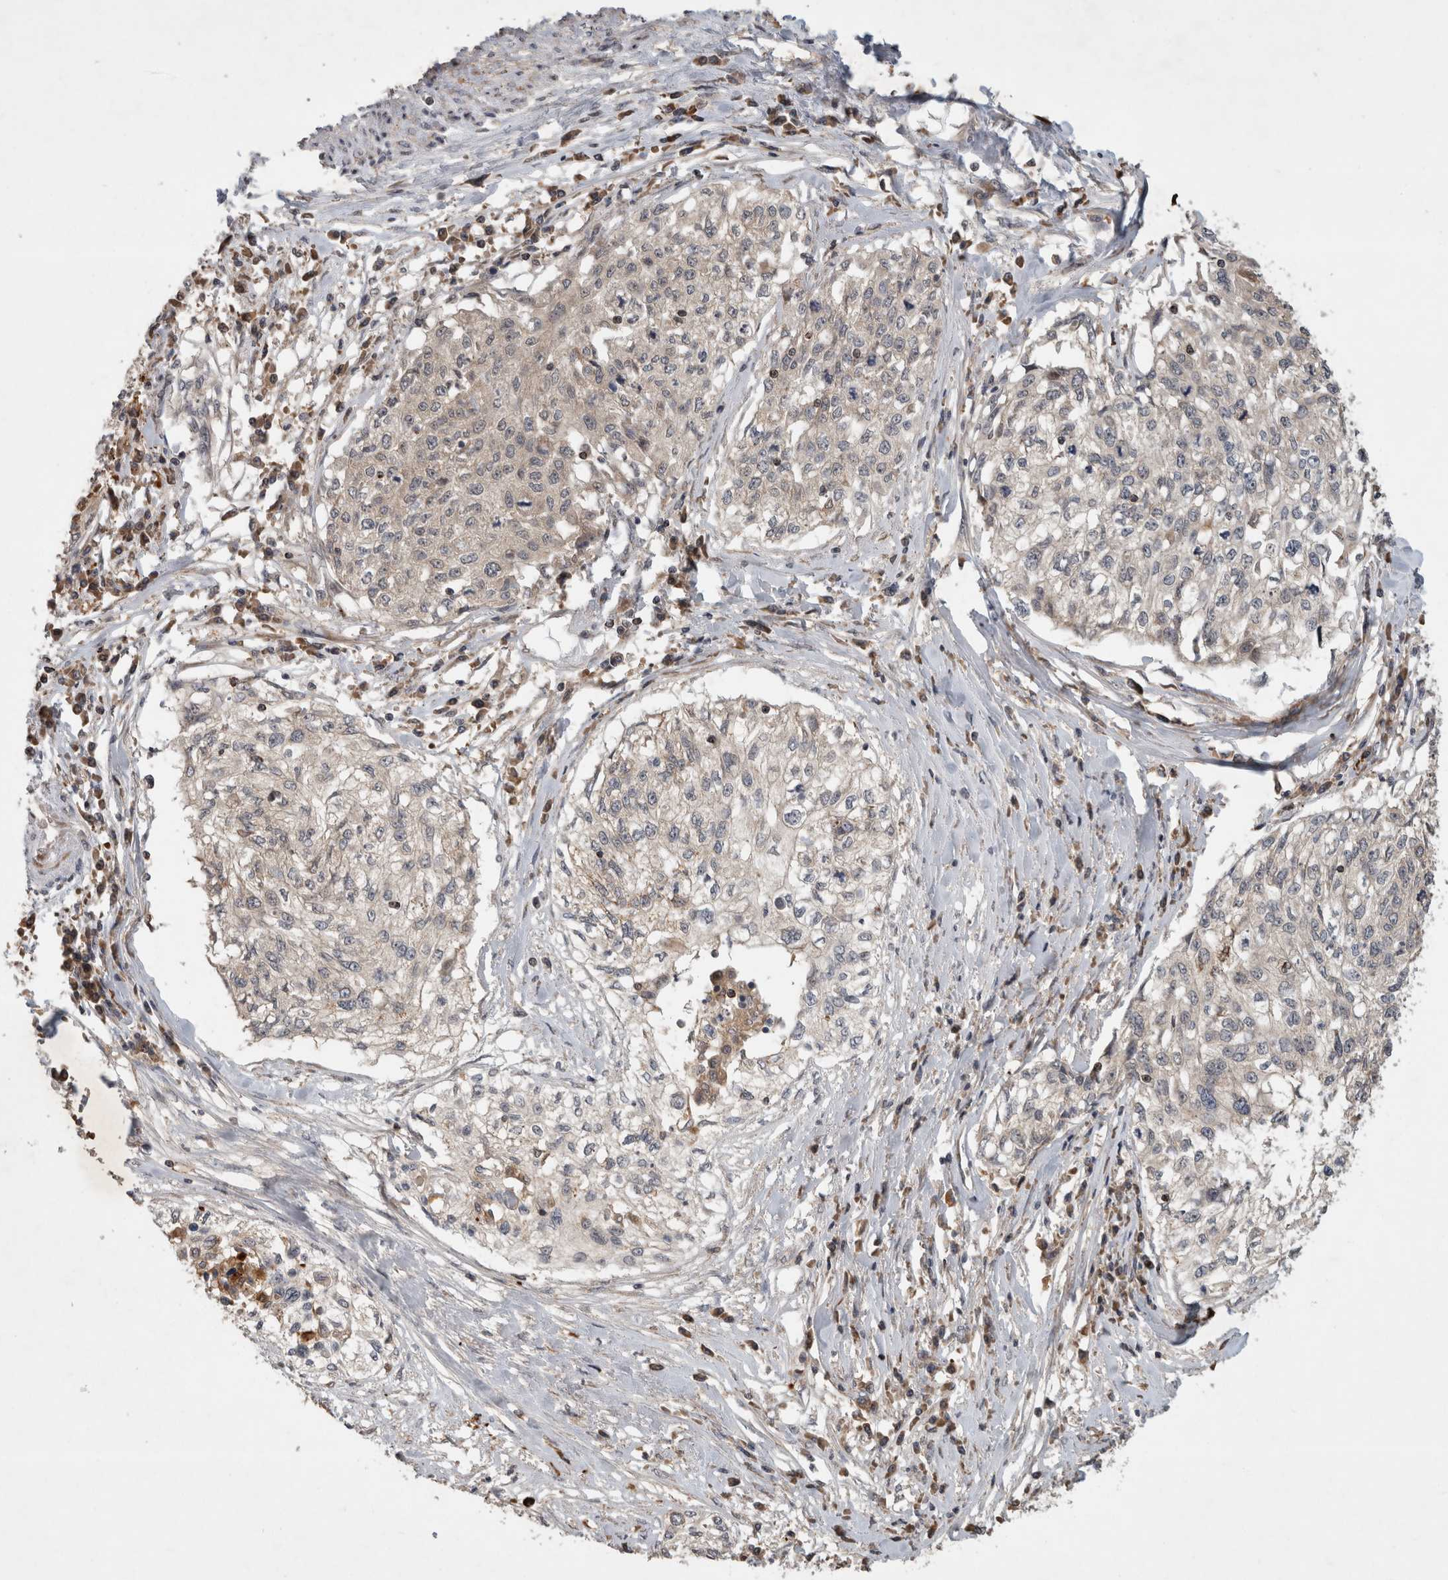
{"staining": {"intensity": "weak", "quantity": "25%-75%", "location": "cytoplasmic/membranous"}, "tissue": "cervical cancer", "cell_type": "Tumor cells", "image_type": "cancer", "snomed": [{"axis": "morphology", "description": "Squamous cell carcinoma, NOS"}, {"axis": "topography", "description": "Cervix"}], "caption": "There is low levels of weak cytoplasmic/membranous expression in tumor cells of squamous cell carcinoma (cervical), as demonstrated by immunohistochemical staining (brown color).", "gene": "SERAC1", "patient": {"sex": "female", "age": 57}}